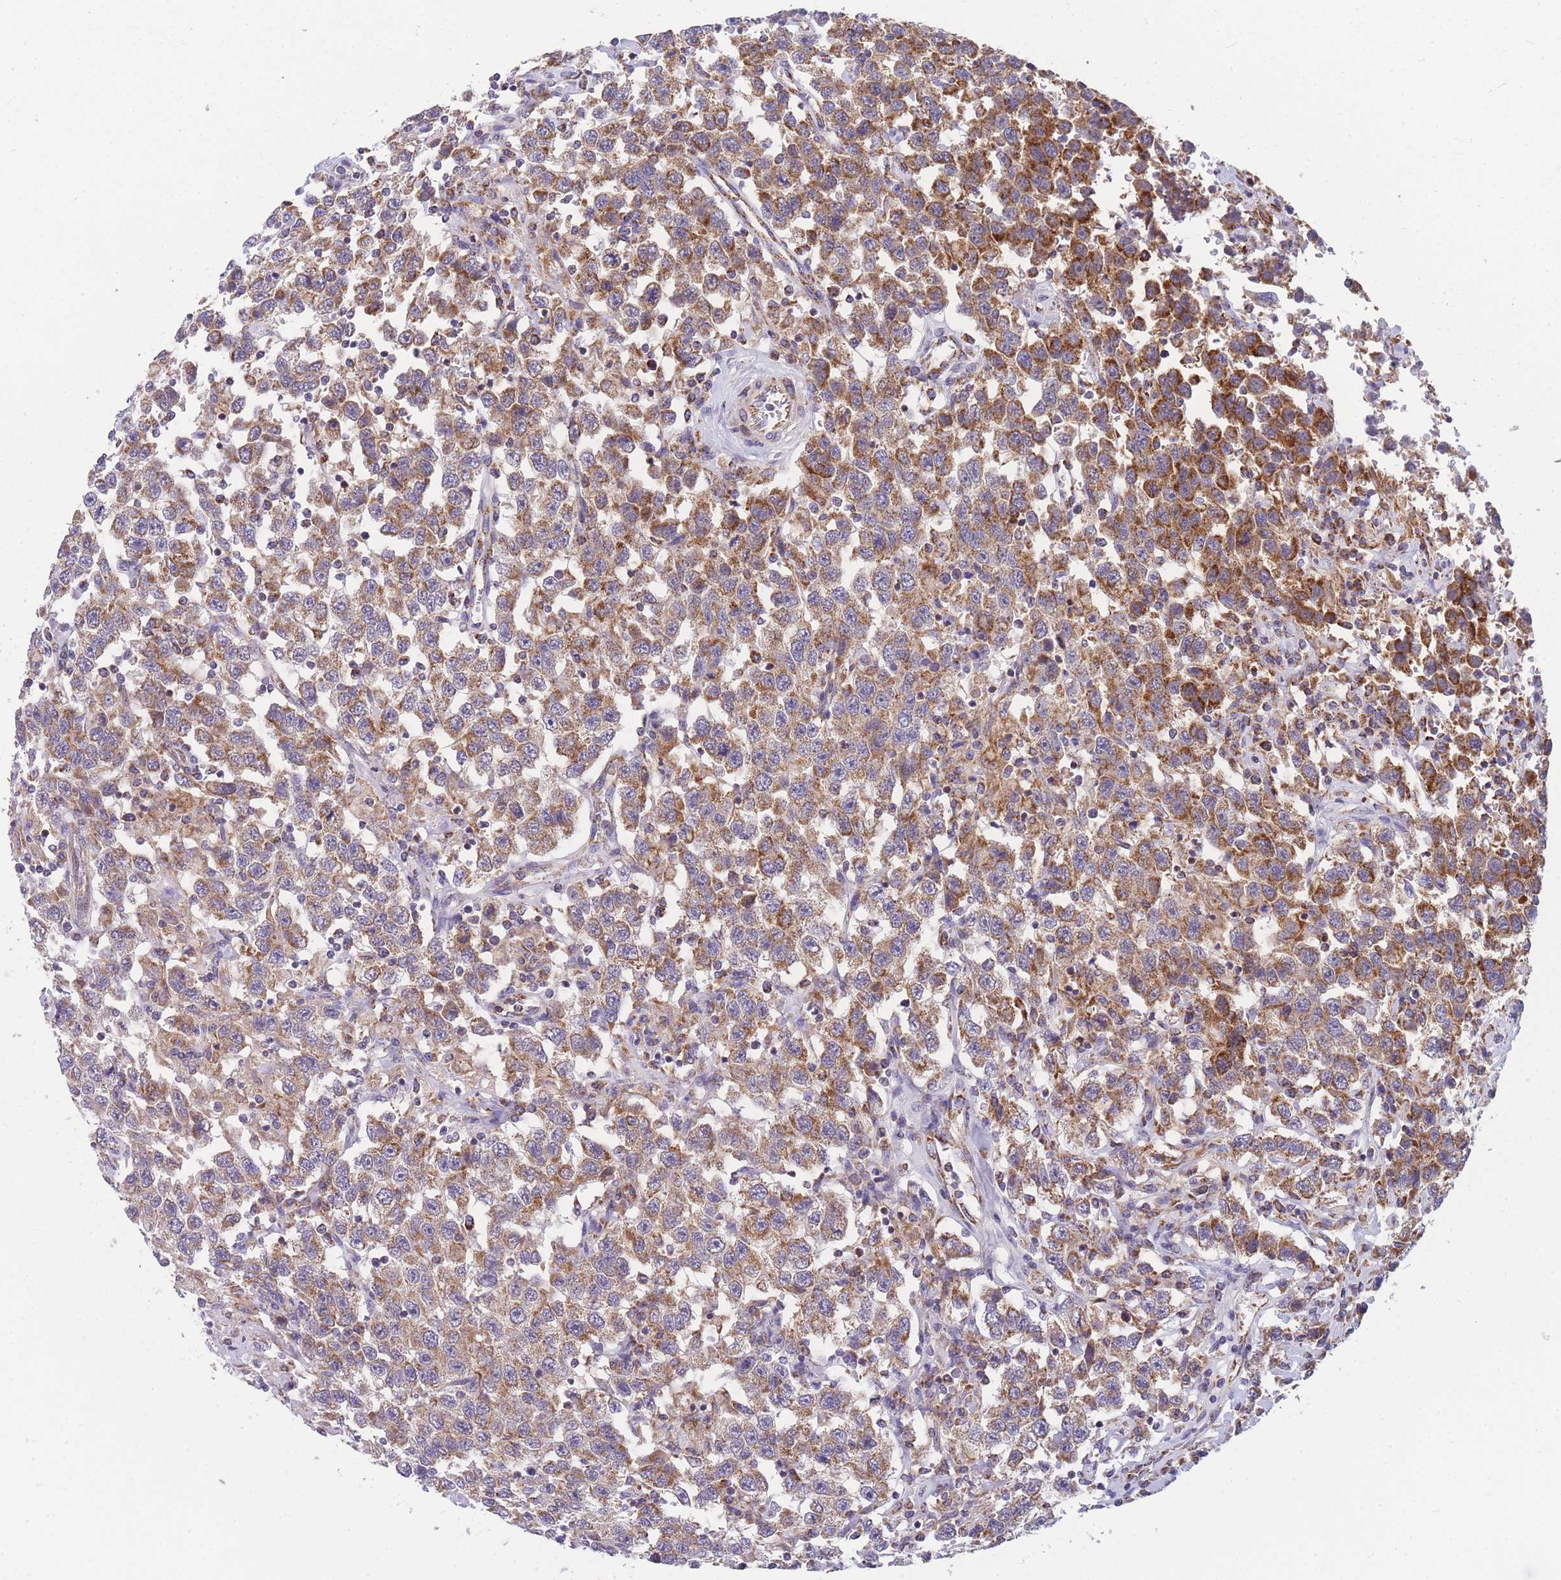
{"staining": {"intensity": "strong", "quantity": "25%-75%", "location": "cytoplasmic/membranous"}, "tissue": "testis cancer", "cell_type": "Tumor cells", "image_type": "cancer", "snomed": [{"axis": "morphology", "description": "Seminoma, NOS"}, {"axis": "topography", "description": "Testis"}], "caption": "Tumor cells reveal high levels of strong cytoplasmic/membranous expression in approximately 25%-75% of cells in human testis cancer. (DAB (3,3'-diaminobenzidine) = brown stain, brightfield microscopy at high magnification).", "gene": "MRPS11", "patient": {"sex": "male", "age": 41}}